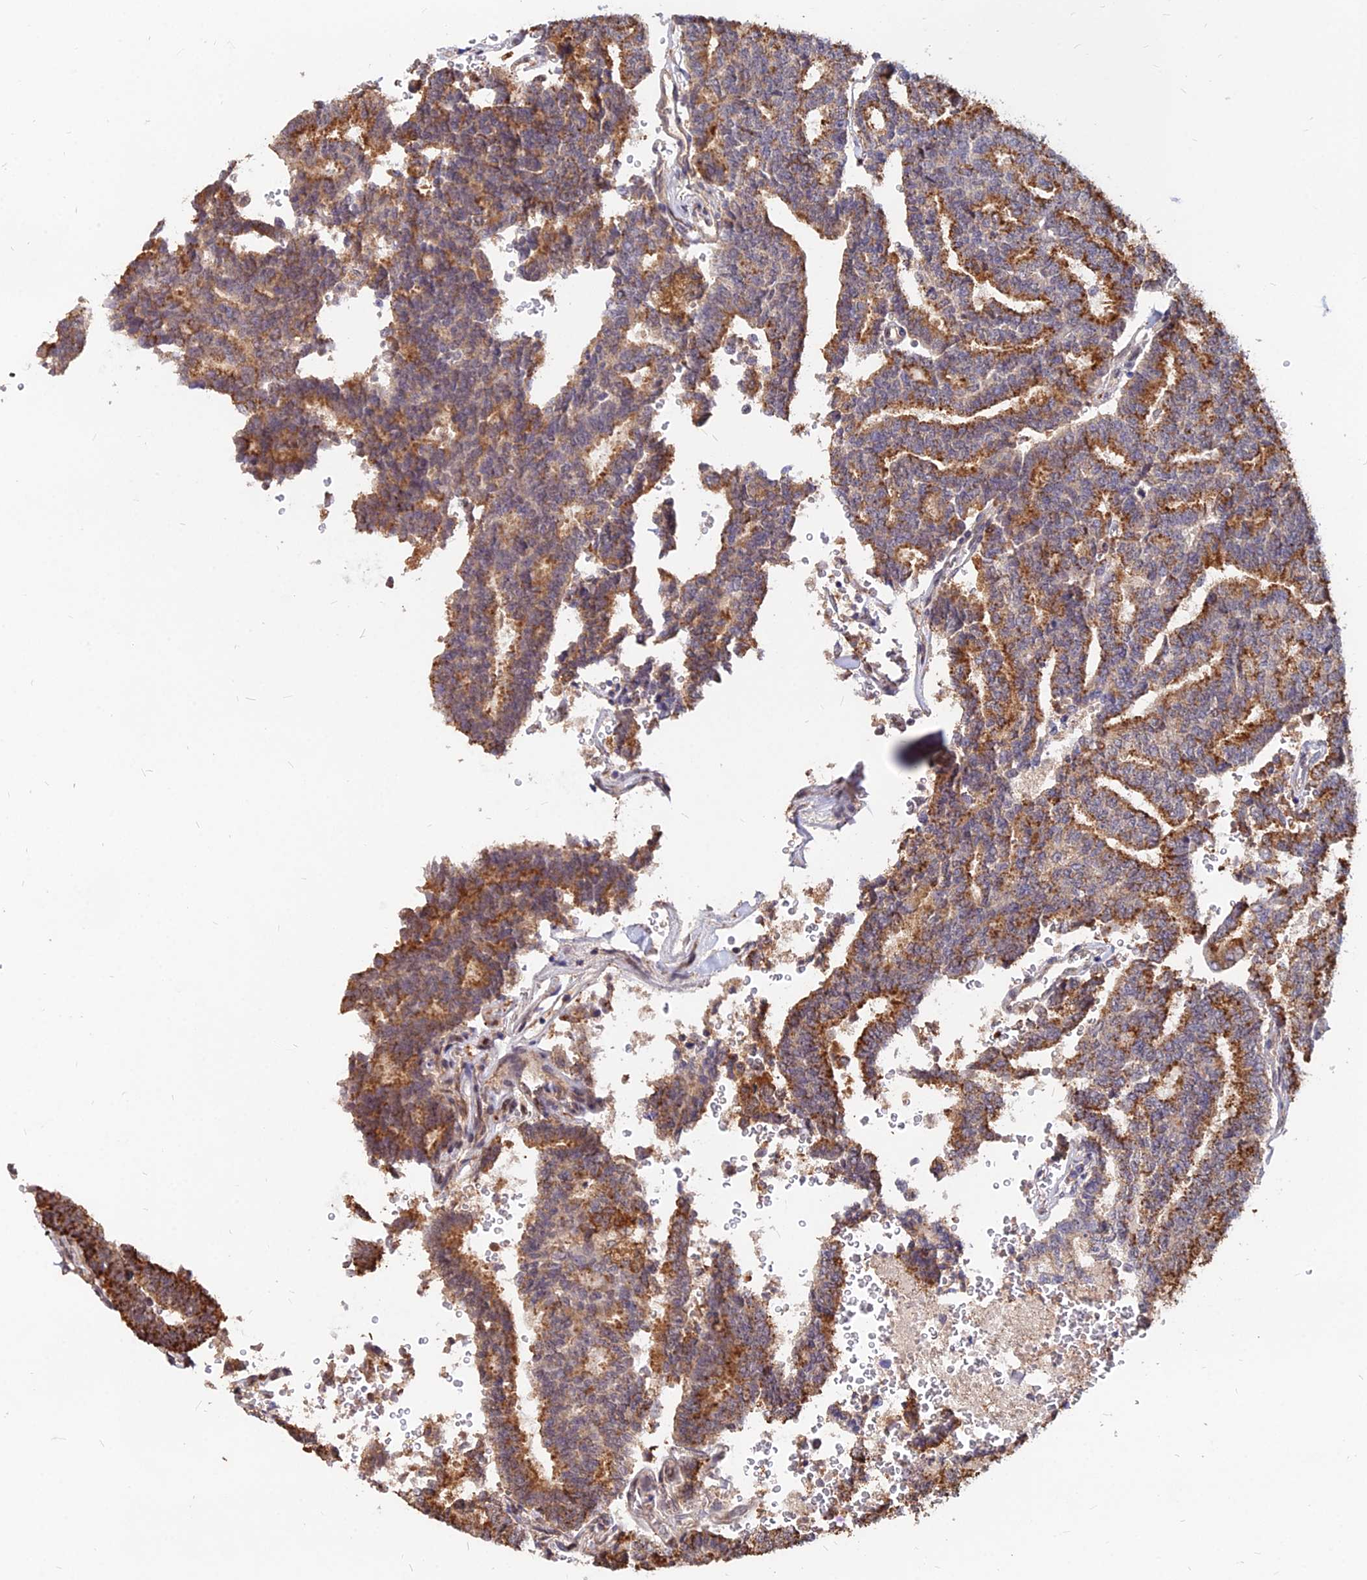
{"staining": {"intensity": "strong", "quantity": "25%-75%", "location": "cytoplasmic/membranous"}, "tissue": "thyroid cancer", "cell_type": "Tumor cells", "image_type": "cancer", "snomed": [{"axis": "morphology", "description": "Papillary adenocarcinoma, NOS"}, {"axis": "topography", "description": "Thyroid gland"}], "caption": "Tumor cells show strong cytoplasmic/membranous staining in approximately 25%-75% of cells in thyroid papillary adenocarcinoma.", "gene": "C11orf68", "patient": {"sex": "female", "age": 35}}